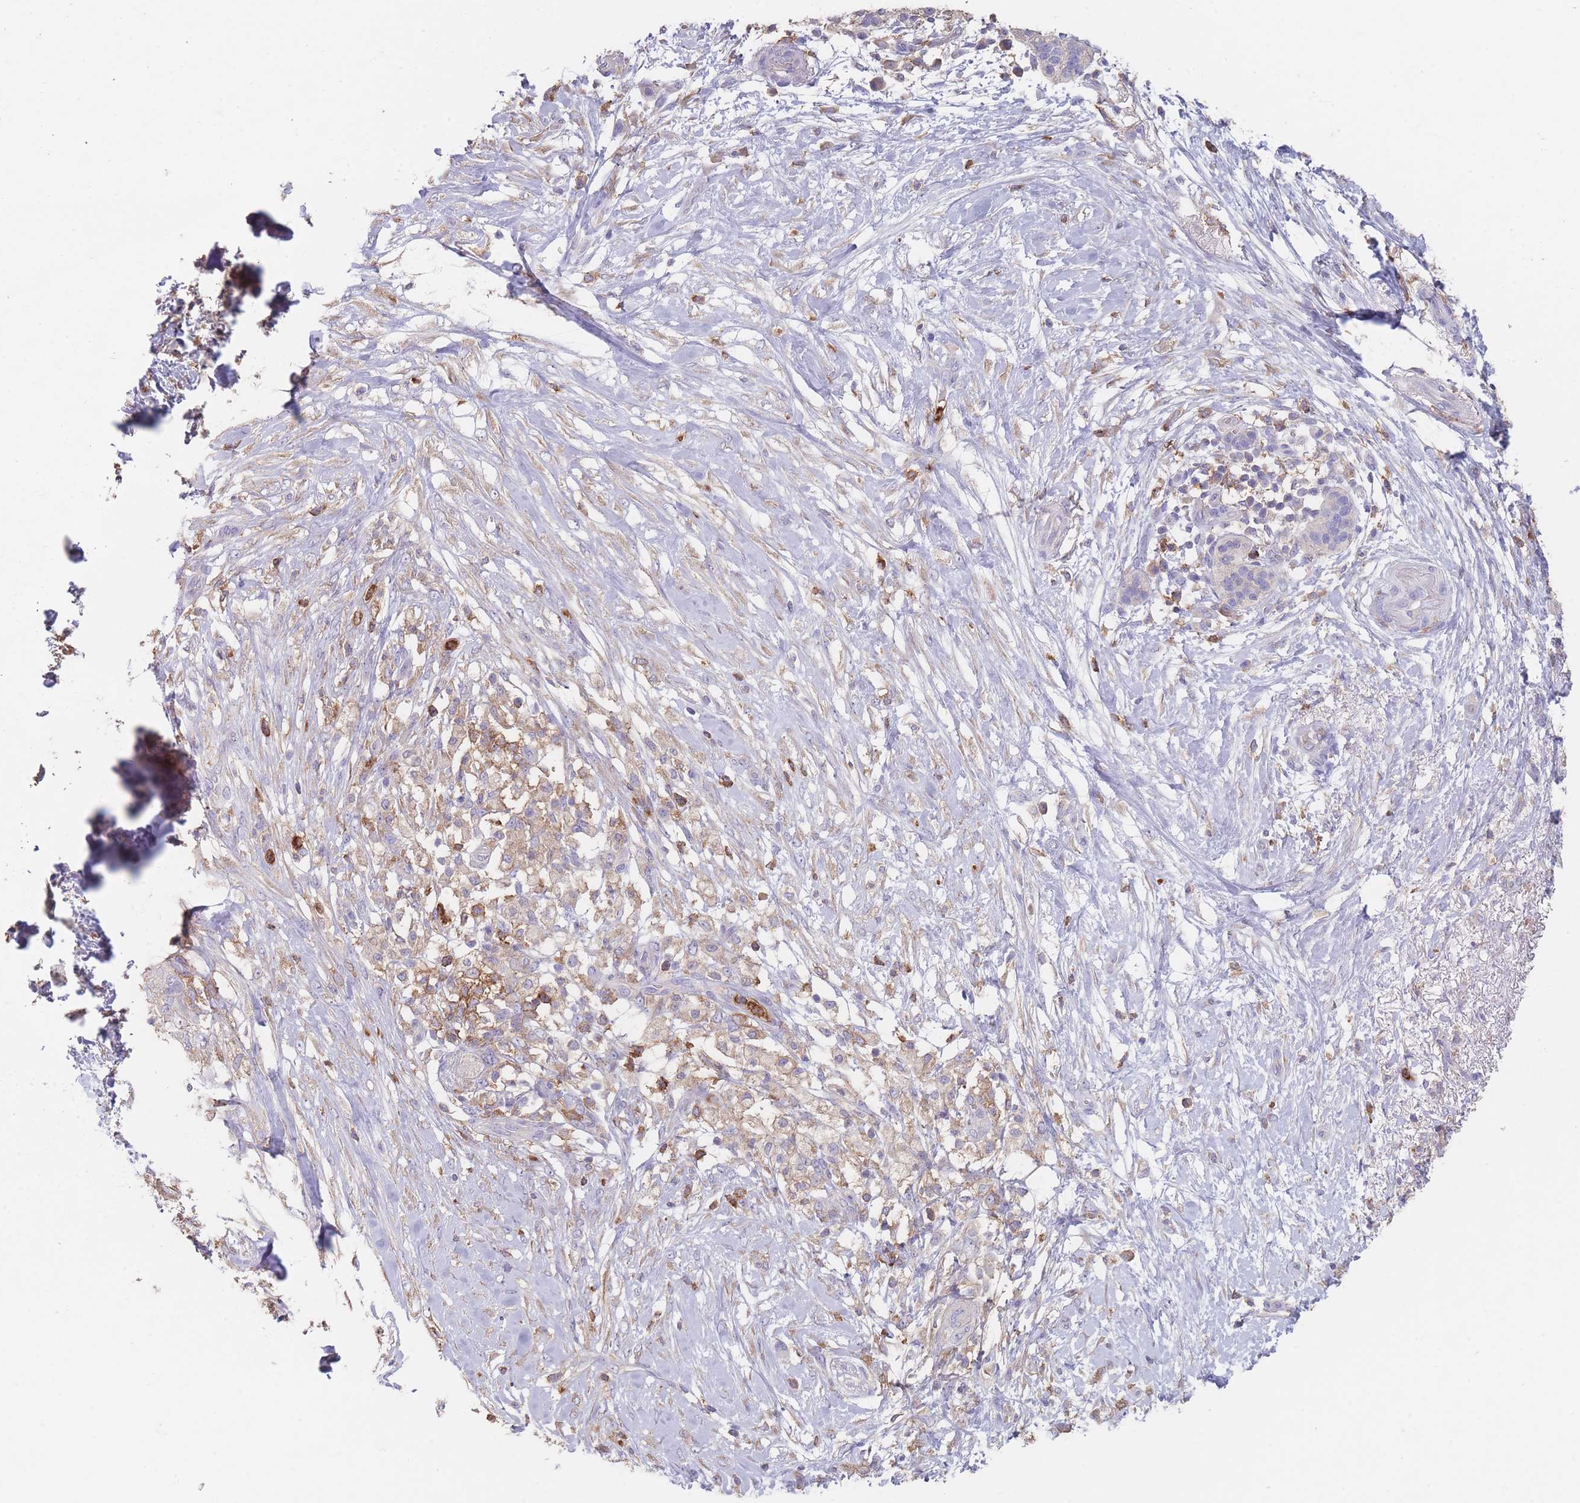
{"staining": {"intensity": "weak", "quantity": "25%-75%", "location": "cytoplasmic/membranous"}, "tissue": "pancreatic cancer", "cell_type": "Tumor cells", "image_type": "cancer", "snomed": [{"axis": "morphology", "description": "Adenocarcinoma, NOS"}, {"axis": "topography", "description": "Pancreas"}], "caption": "High-power microscopy captured an immunohistochemistry (IHC) photomicrograph of pancreatic cancer (adenocarcinoma), revealing weak cytoplasmic/membranous positivity in approximately 25%-75% of tumor cells.", "gene": "CLEC12A", "patient": {"sex": "female", "age": 72}}